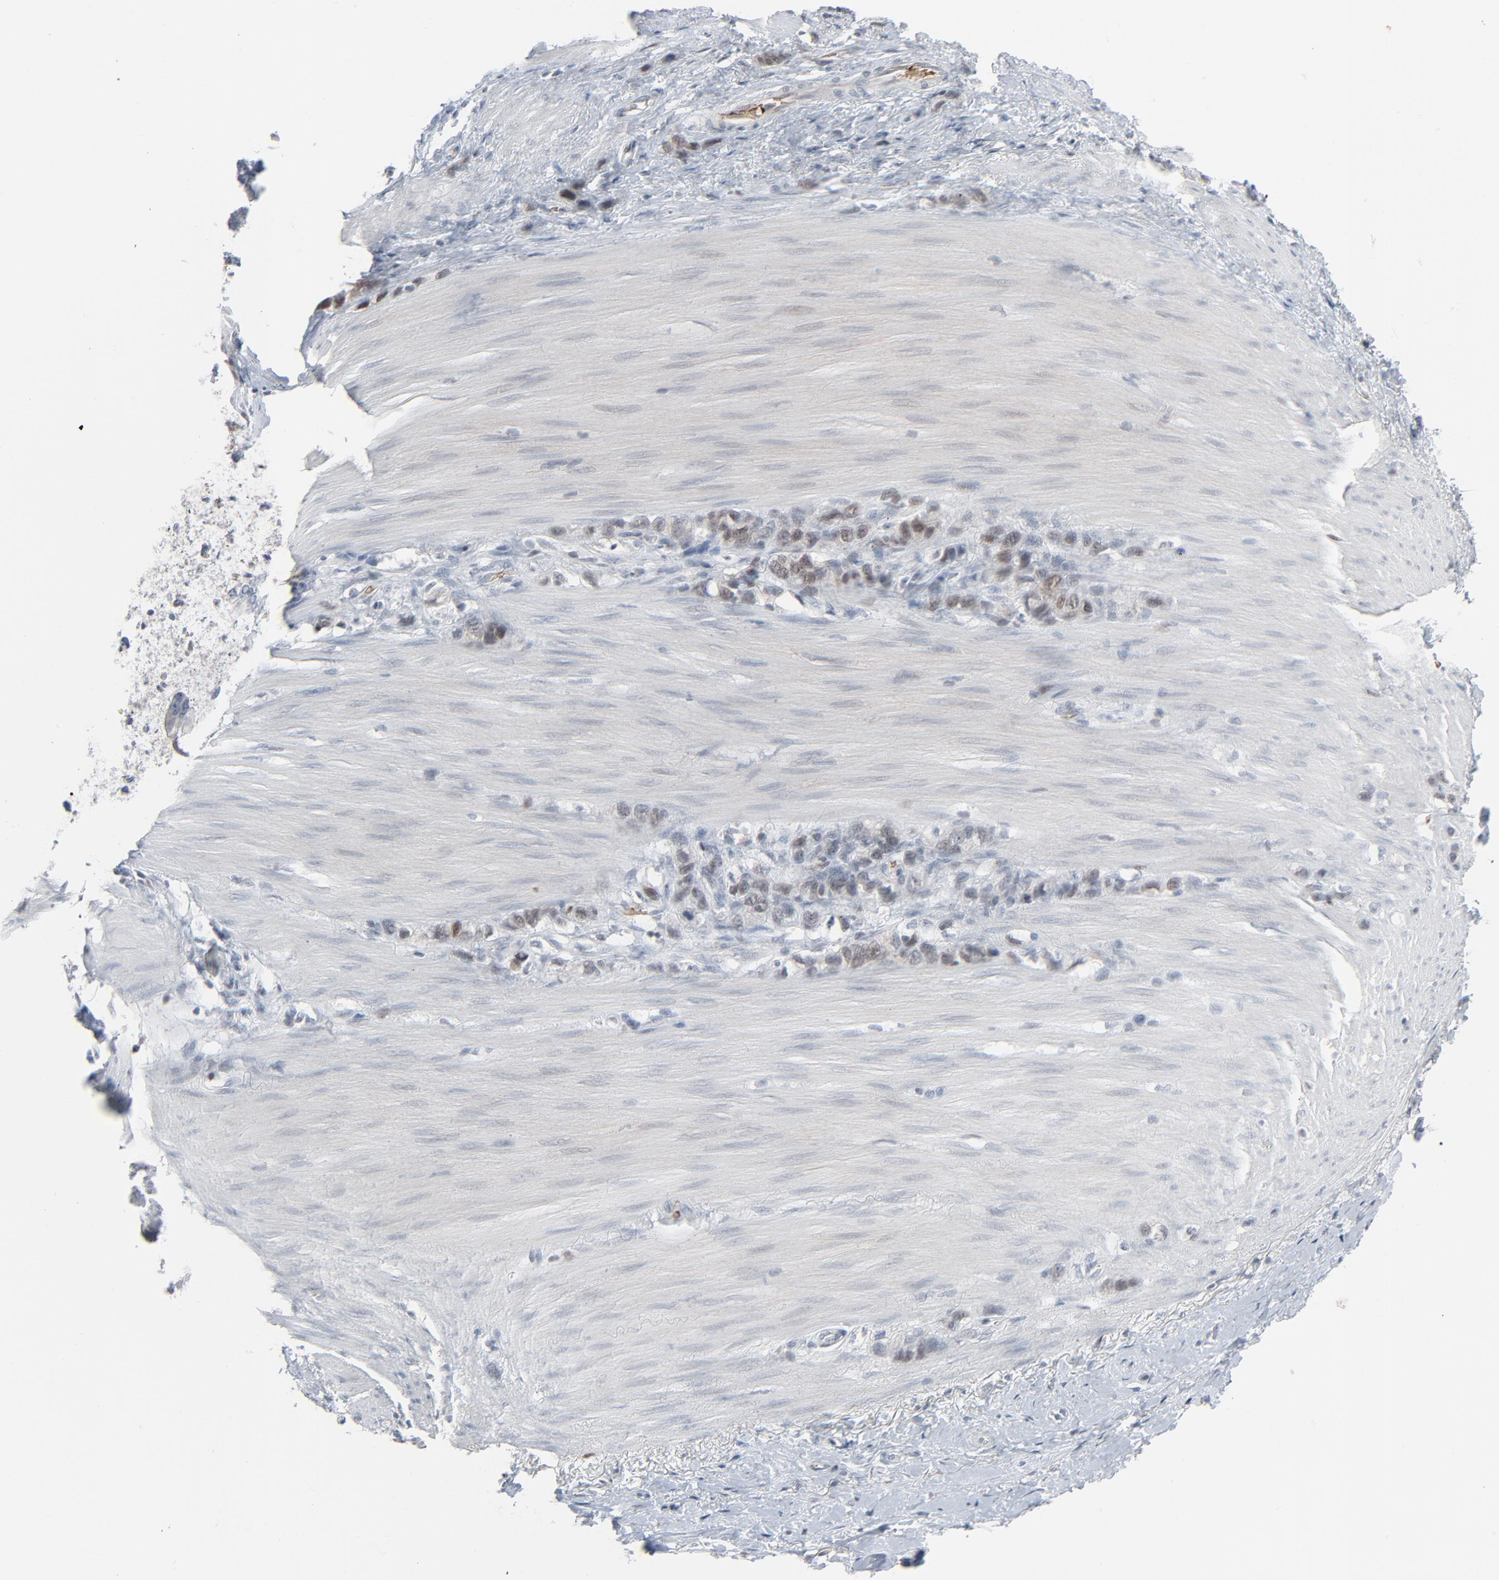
{"staining": {"intensity": "weak", "quantity": "<25%", "location": "cytoplasmic/membranous"}, "tissue": "stomach cancer", "cell_type": "Tumor cells", "image_type": "cancer", "snomed": [{"axis": "morphology", "description": "Normal tissue, NOS"}, {"axis": "morphology", "description": "Adenocarcinoma, NOS"}, {"axis": "morphology", "description": "Adenocarcinoma, High grade"}, {"axis": "topography", "description": "Stomach, upper"}, {"axis": "topography", "description": "Stomach"}], "caption": "Tumor cells are negative for brown protein staining in stomach cancer.", "gene": "SAGE1", "patient": {"sex": "female", "age": 65}}